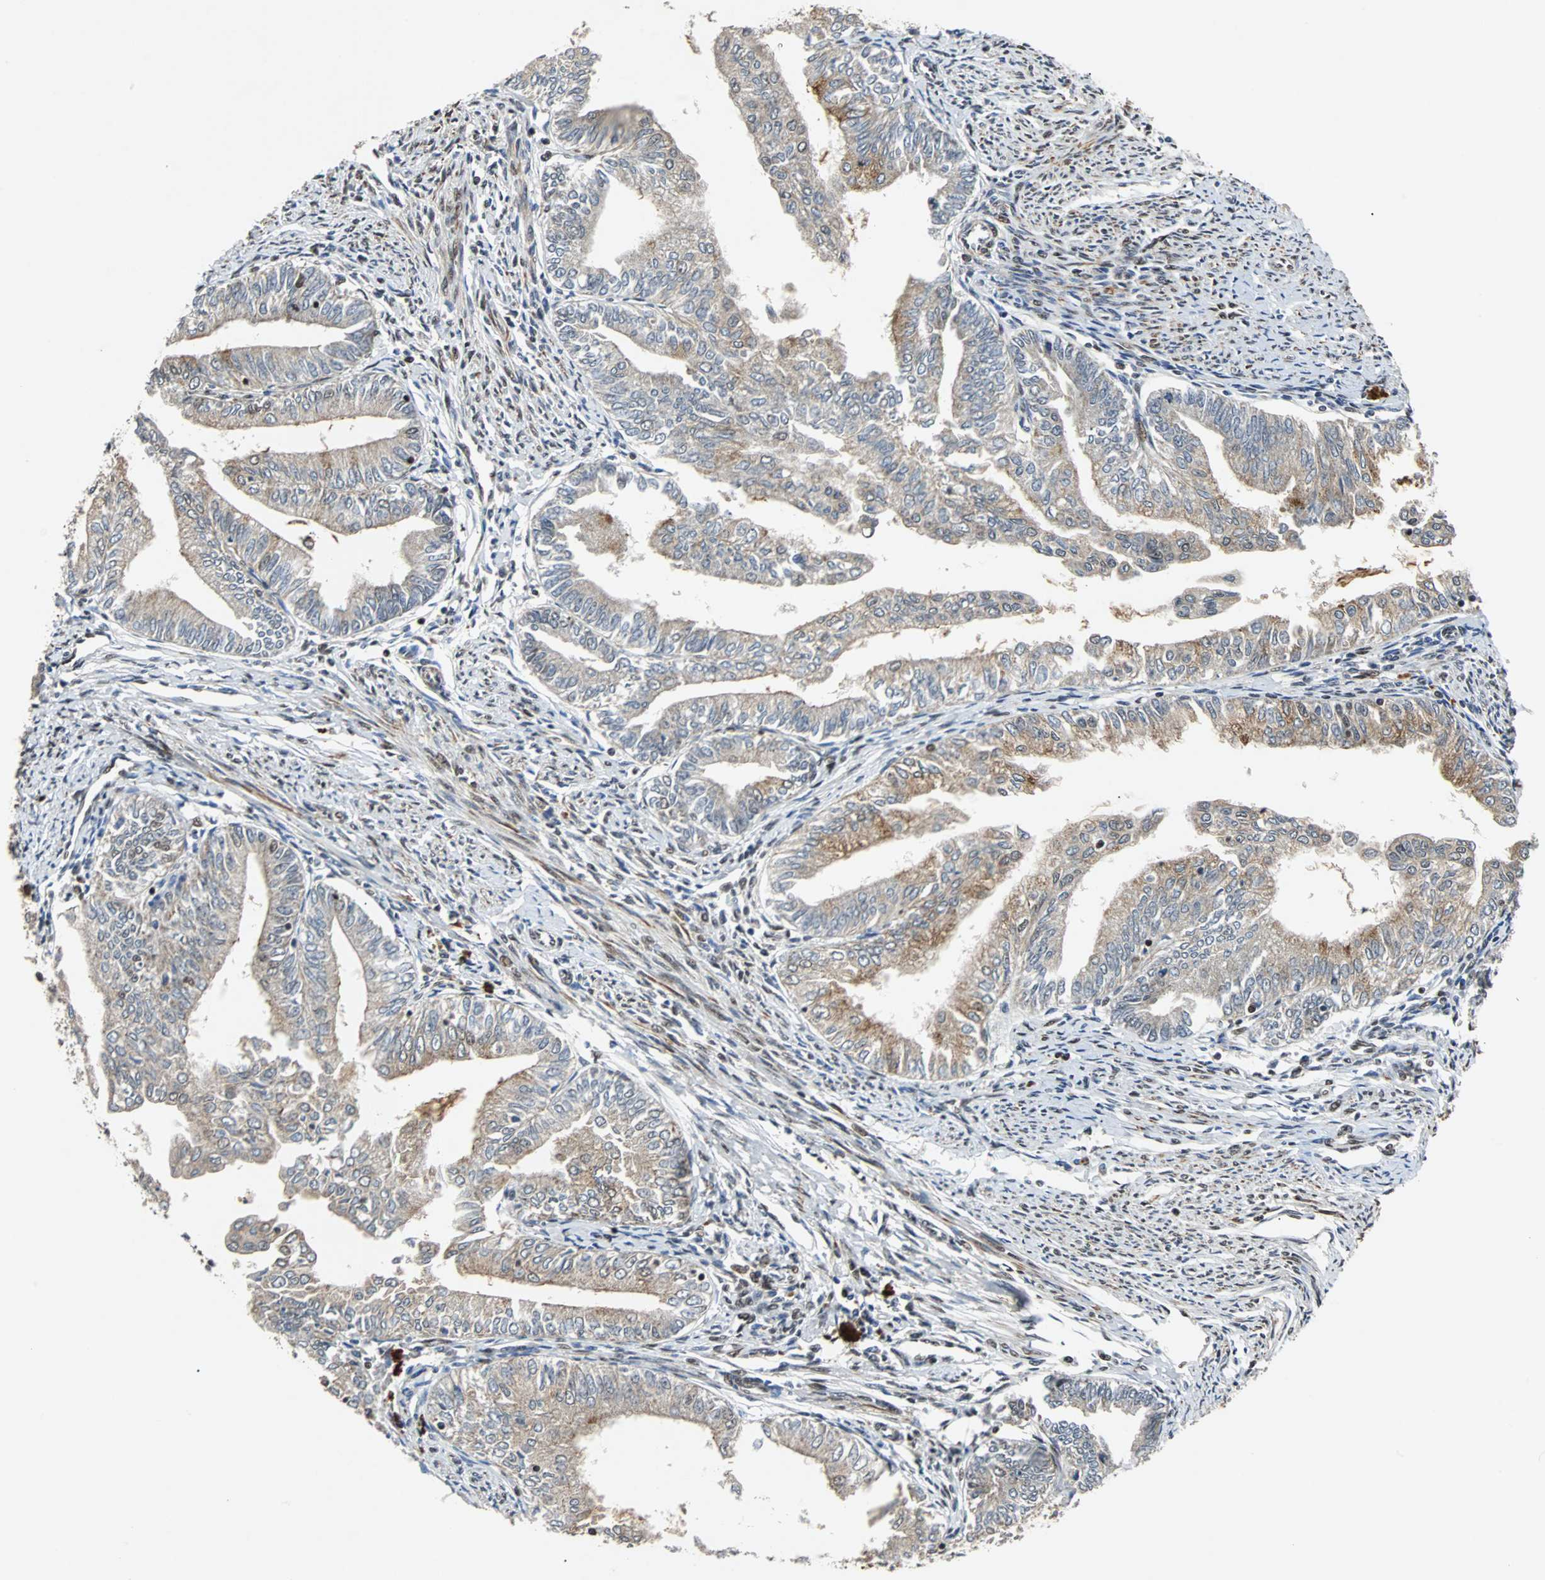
{"staining": {"intensity": "weak", "quantity": ">75%", "location": "nuclear"}, "tissue": "endometrial cancer", "cell_type": "Tumor cells", "image_type": "cancer", "snomed": [{"axis": "morphology", "description": "Adenocarcinoma, NOS"}, {"axis": "topography", "description": "Endometrium"}], "caption": "This is a micrograph of immunohistochemistry (IHC) staining of adenocarcinoma (endometrial), which shows weak positivity in the nuclear of tumor cells.", "gene": "TAF5", "patient": {"sex": "female", "age": 66}}